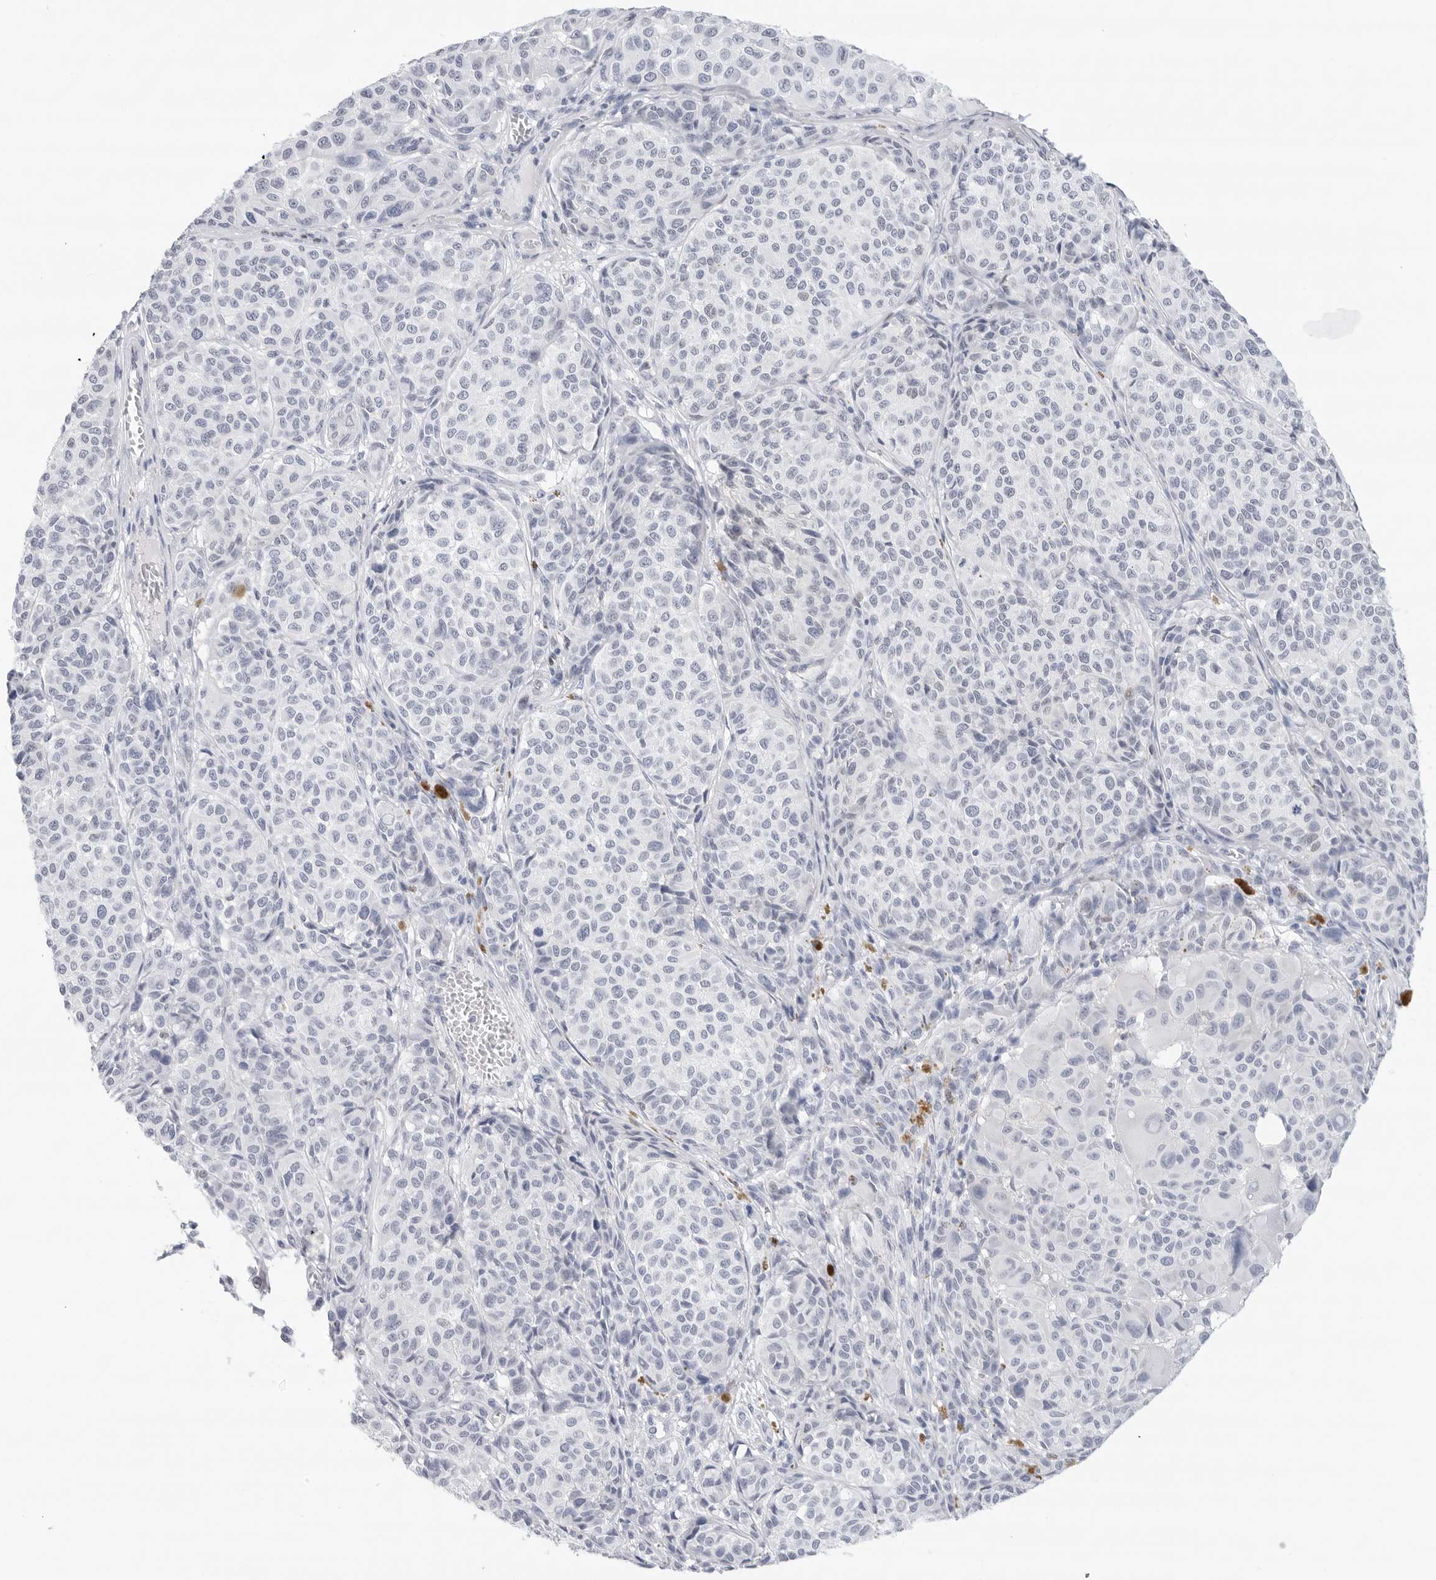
{"staining": {"intensity": "negative", "quantity": "none", "location": "none"}, "tissue": "melanoma", "cell_type": "Tumor cells", "image_type": "cancer", "snomed": [{"axis": "morphology", "description": "Malignant melanoma, NOS"}, {"axis": "topography", "description": "Skin"}], "caption": "Immunohistochemistry of human melanoma reveals no positivity in tumor cells.", "gene": "SLC19A1", "patient": {"sex": "male", "age": 83}}